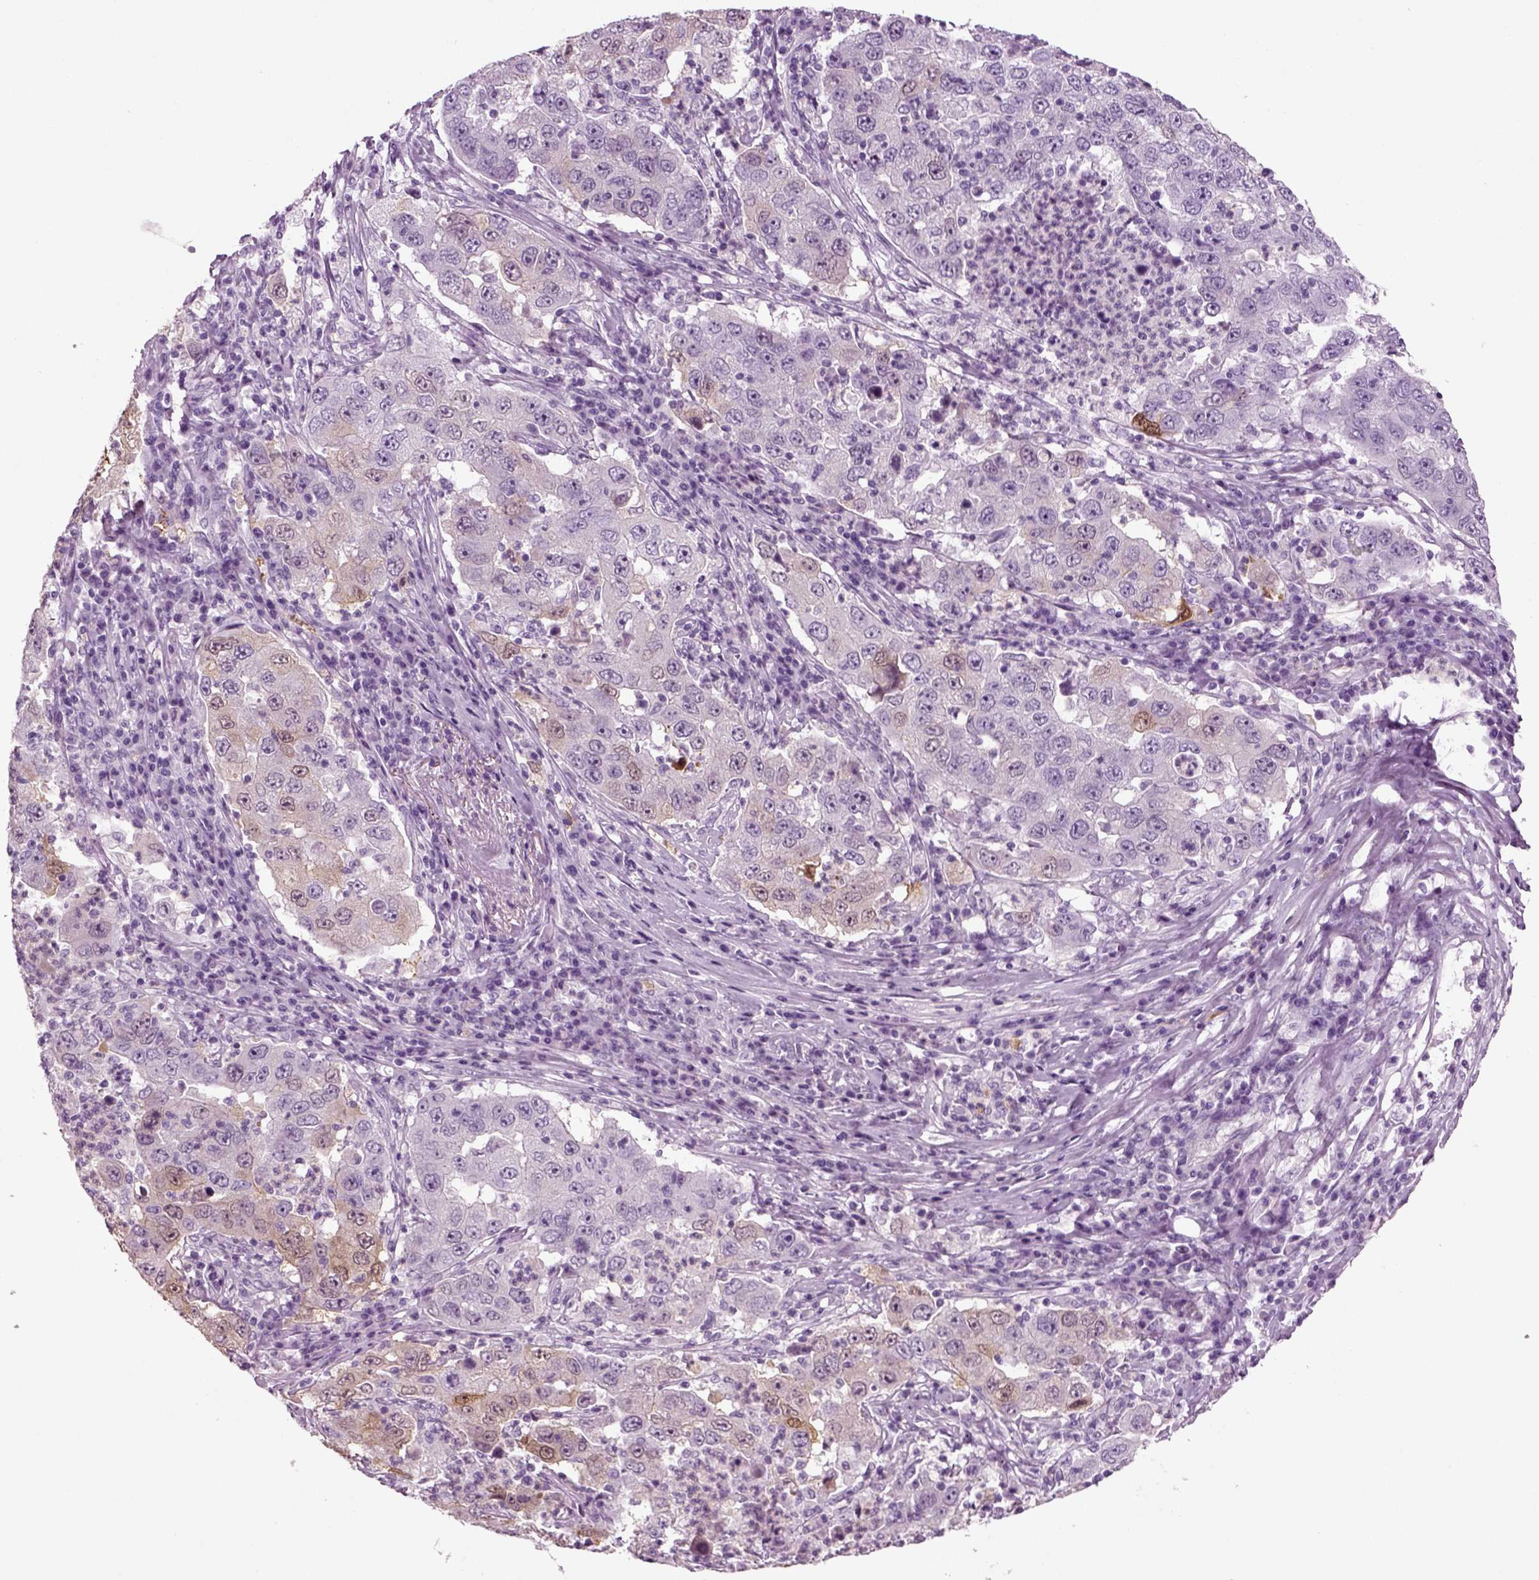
{"staining": {"intensity": "weak", "quantity": "<25%", "location": "cytoplasmic/membranous"}, "tissue": "lung cancer", "cell_type": "Tumor cells", "image_type": "cancer", "snomed": [{"axis": "morphology", "description": "Adenocarcinoma, NOS"}, {"axis": "topography", "description": "Lung"}], "caption": "Immunohistochemistry (IHC) histopathology image of lung cancer stained for a protein (brown), which displays no expression in tumor cells. The staining was performed using DAB (3,3'-diaminobenzidine) to visualize the protein expression in brown, while the nuclei were stained in blue with hematoxylin (Magnification: 20x).", "gene": "CRABP1", "patient": {"sex": "male", "age": 73}}